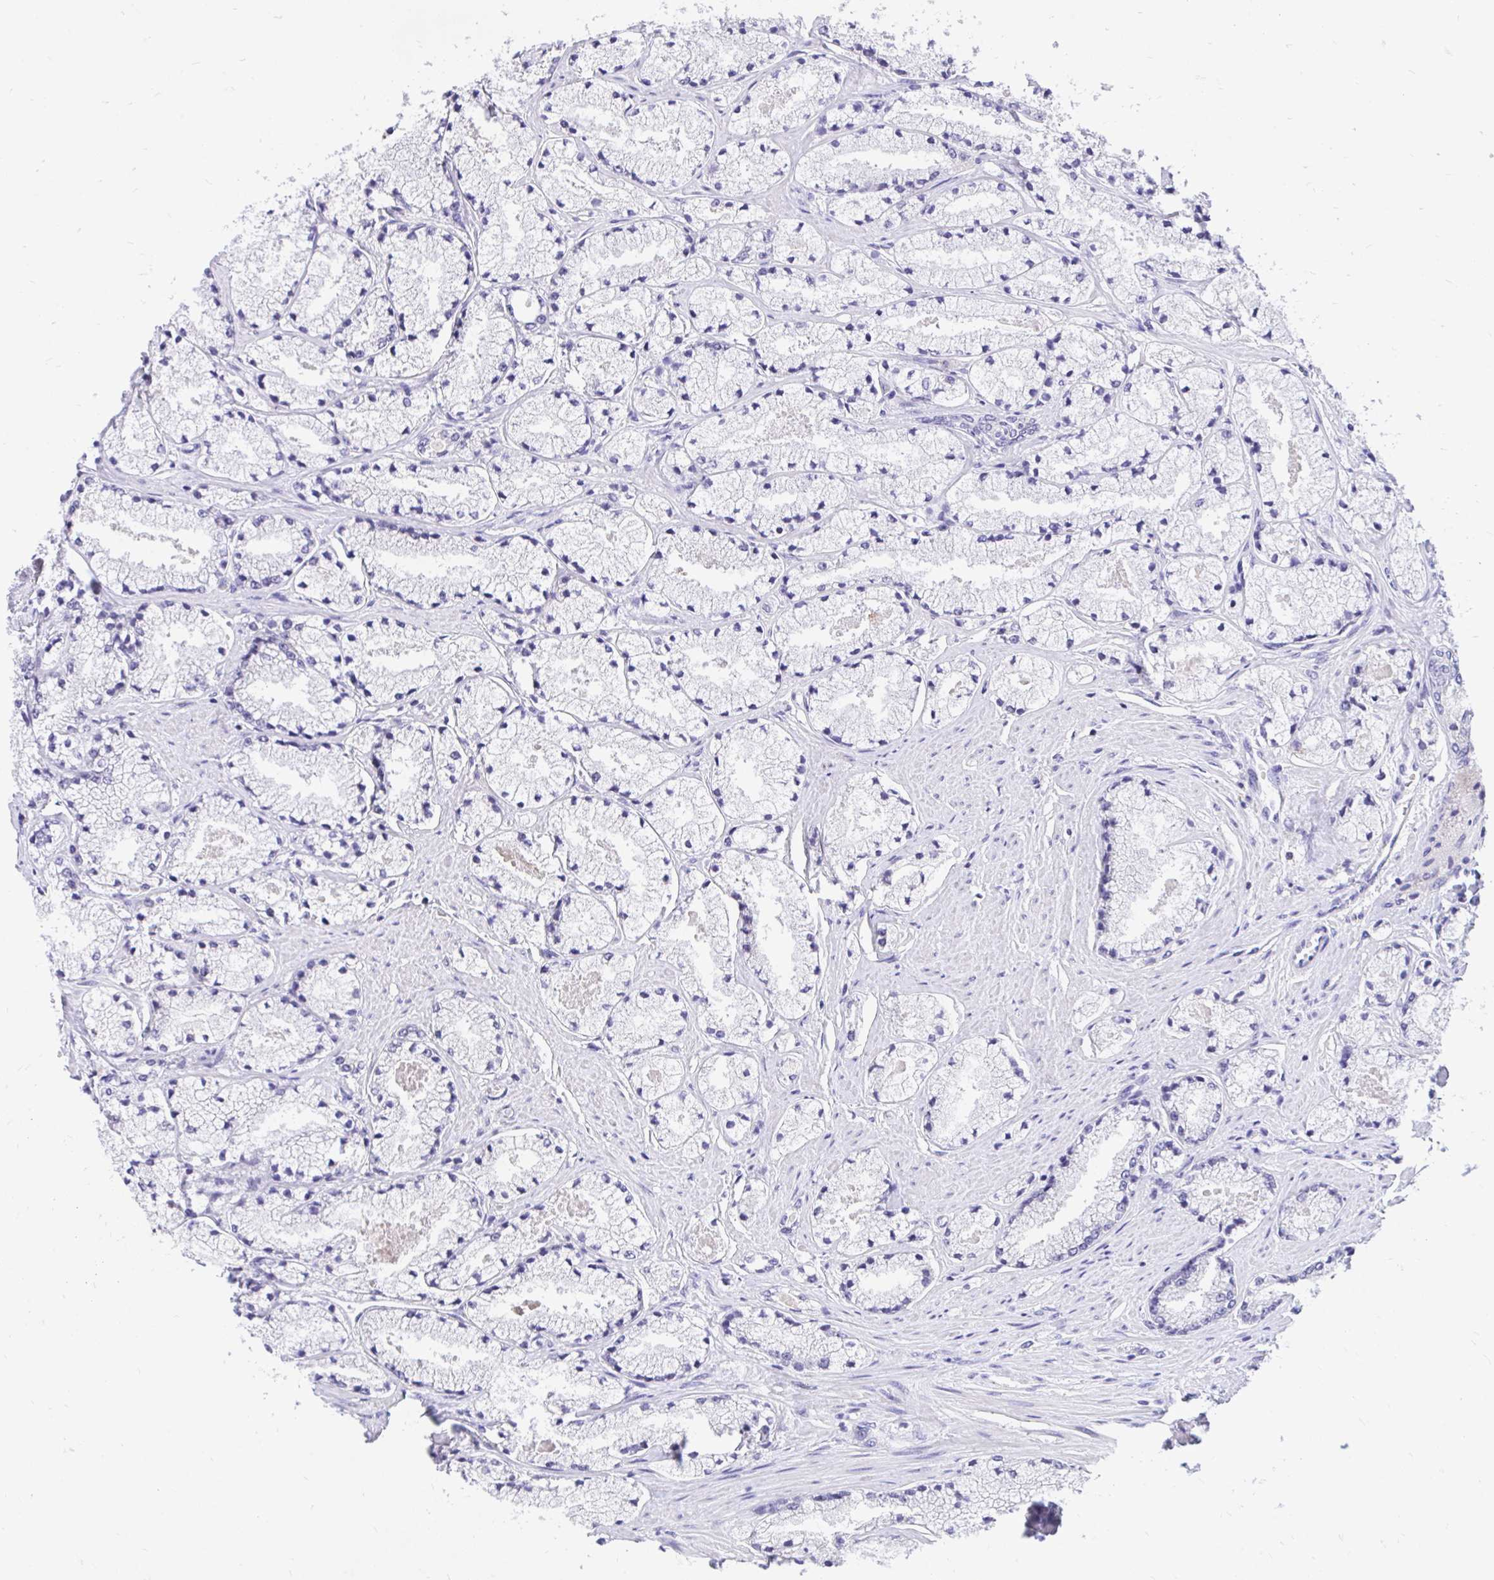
{"staining": {"intensity": "negative", "quantity": "none", "location": "none"}, "tissue": "prostate cancer", "cell_type": "Tumor cells", "image_type": "cancer", "snomed": [{"axis": "morphology", "description": "Adenocarcinoma, High grade"}, {"axis": "topography", "description": "Prostate"}], "caption": "Immunohistochemistry image of neoplastic tissue: human prostate cancer (adenocarcinoma (high-grade)) stained with DAB (3,3'-diaminobenzidine) exhibits no significant protein positivity in tumor cells. (DAB IHC, high magnification).", "gene": "CXCL8", "patient": {"sex": "male", "age": 63}}